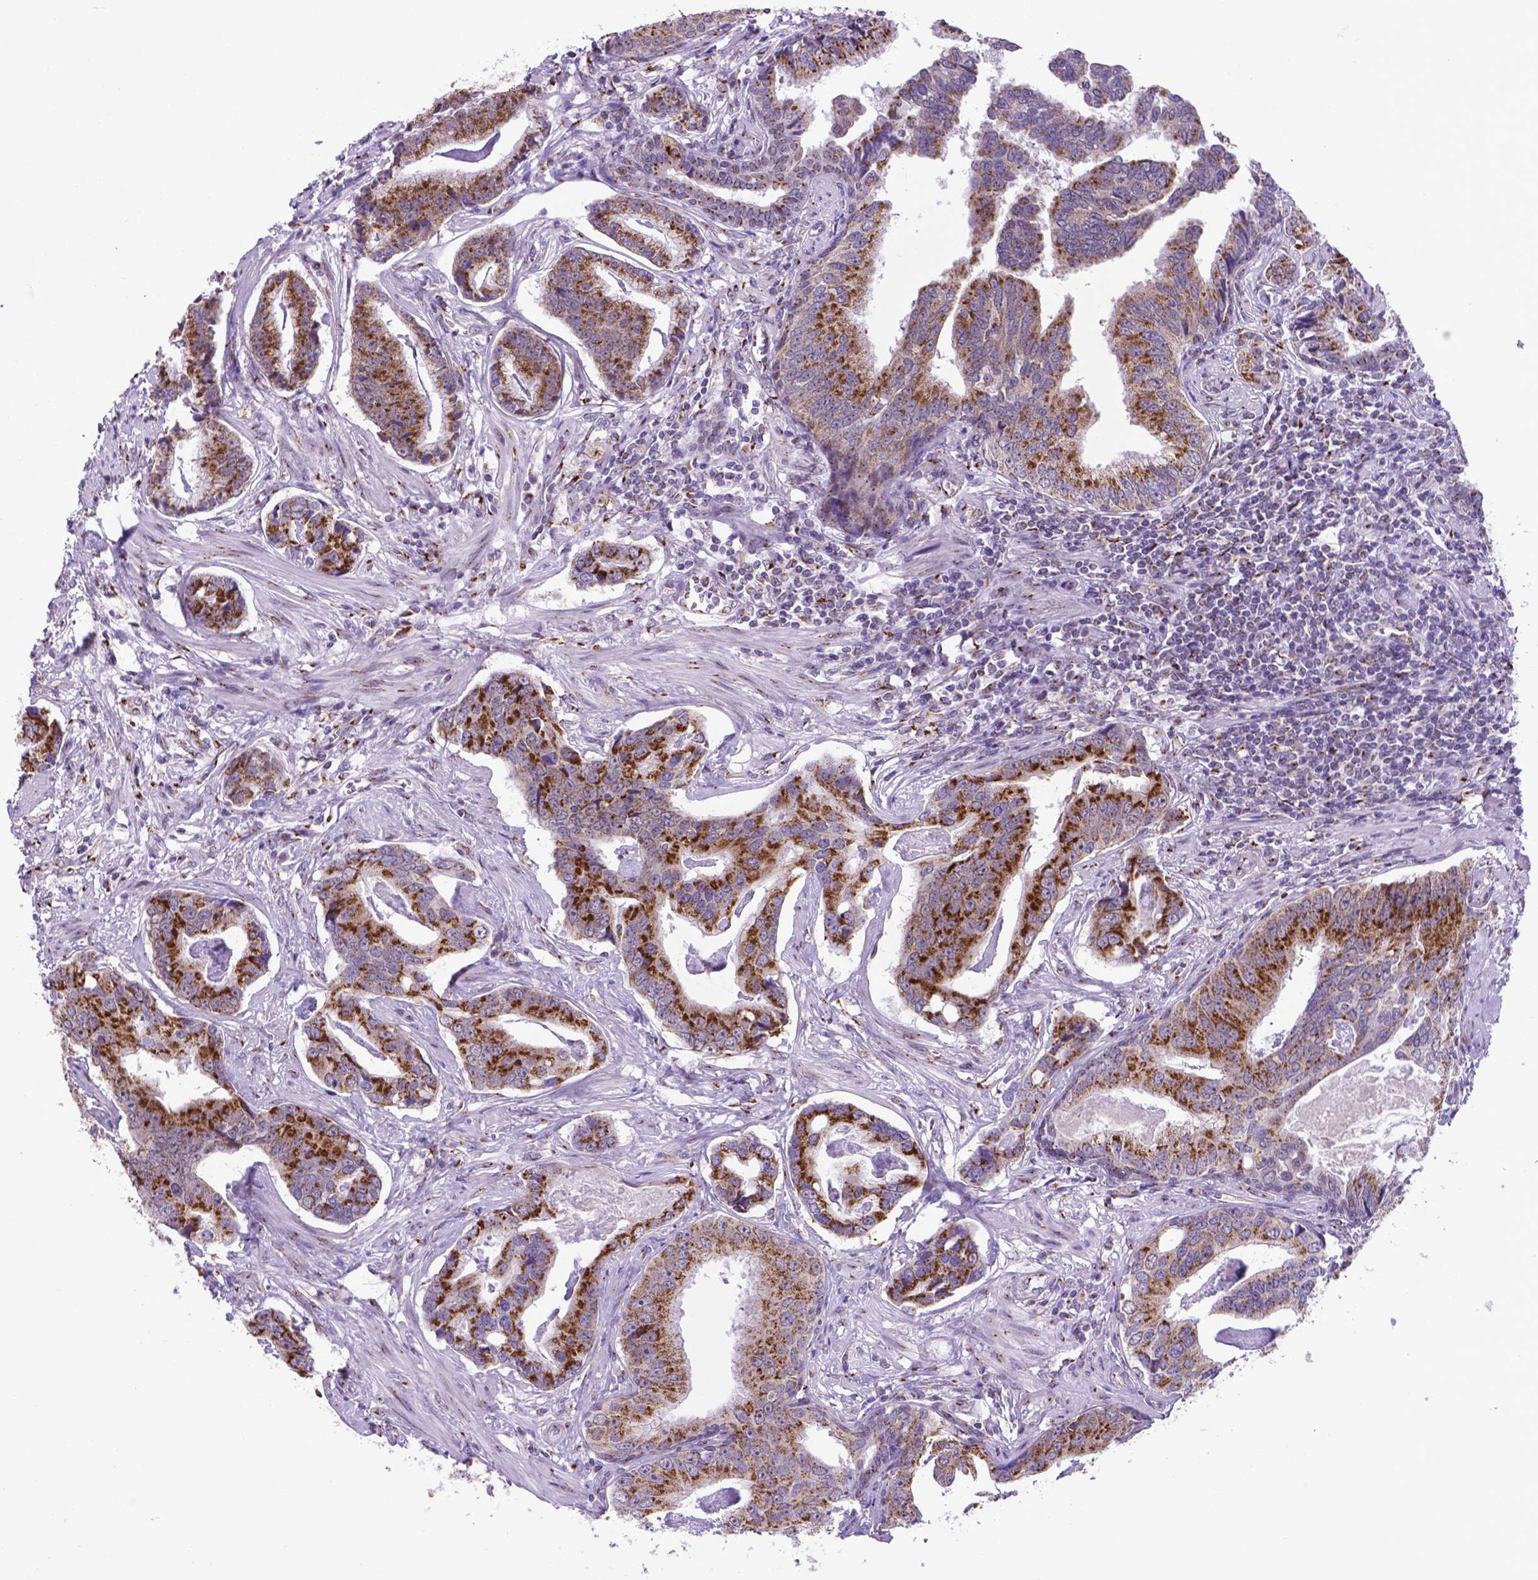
{"staining": {"intensity": "strong", "quantity": ">75%", "location": "cytoplasmic/membranous"}, "tissue": "prostate cancer", "cell_type": "Tumor cells", "image_type": "cancer", "snomed": [{"axis": "morphology", "description": "Adenocarcinoma, NOS"}, {"axis": "topography", "description": "Prostate"}], "caption": "The histopathology image displays immunohistochemical staining of adenocarcinoma (prostate). There is strong cytoplasmic/membranous staining is appreciated in about >75% of tumor cells. The staining was performed using DAB (3,3'-diaminobenzidine), with brown indicating positive protein expression. Nuclei are stained blue with hematoxylin.", "gene": "MRPL10", "patient": {"sex": "male", "age": 64}}